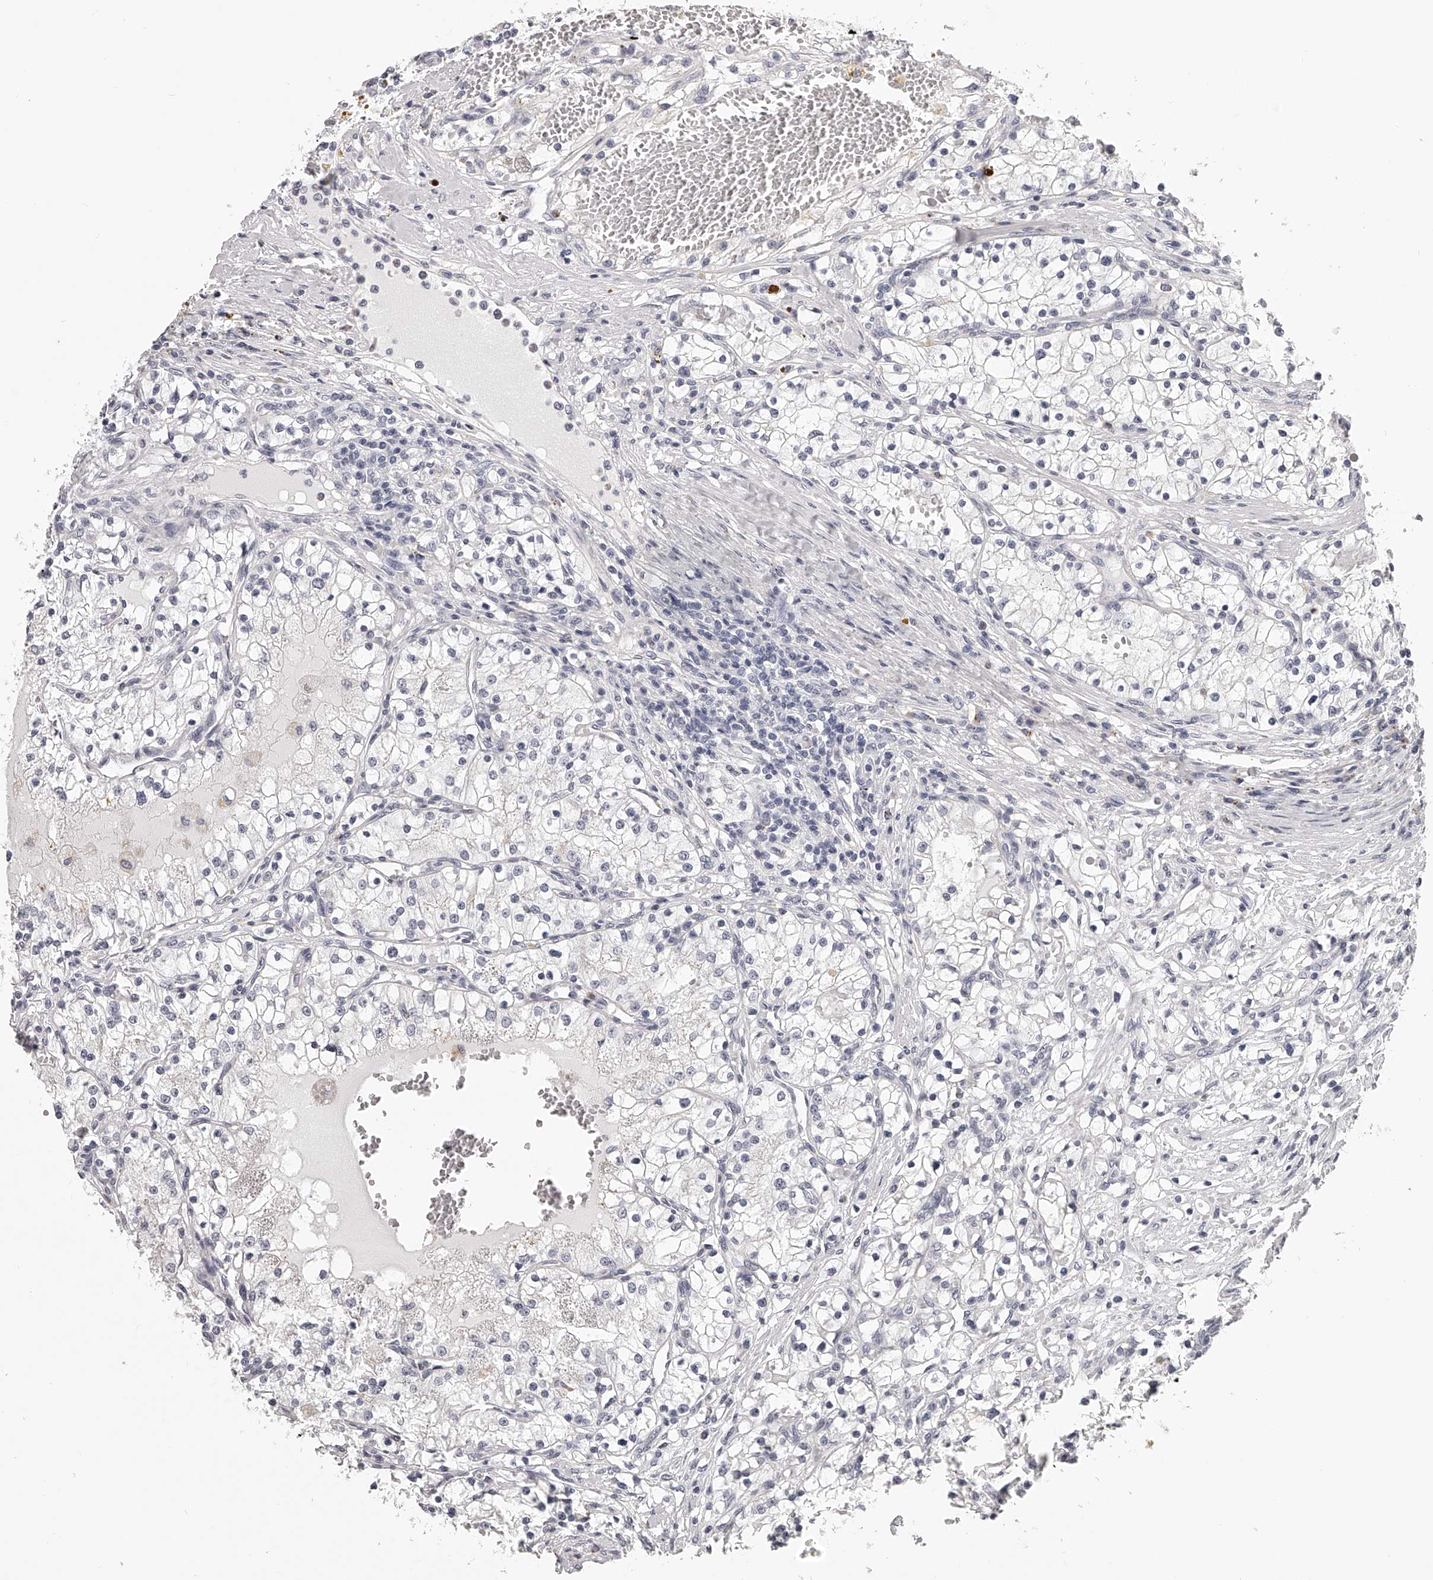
{"staining": {"intensity": "negative", "quantity": "none", "location": "none"}, "tissue": "renal cancer", "cell_type": "Tumor cells", "image_type": "cancer", "snomed": [{"axis": "morphology", "description": "Normal tissue, NOS"}, {"axis": "morphology", "description": "Adenocarcinoma, NOS"}, {"axis": "topography", "description": "Kidney"}], "caption": "A histopathology image of renal adenocarcinoma stained for a protein demonstrates no brown staining in tumor cells.", "gene": "DMRT1", "patient": {"sex": "male", "age": 68}}